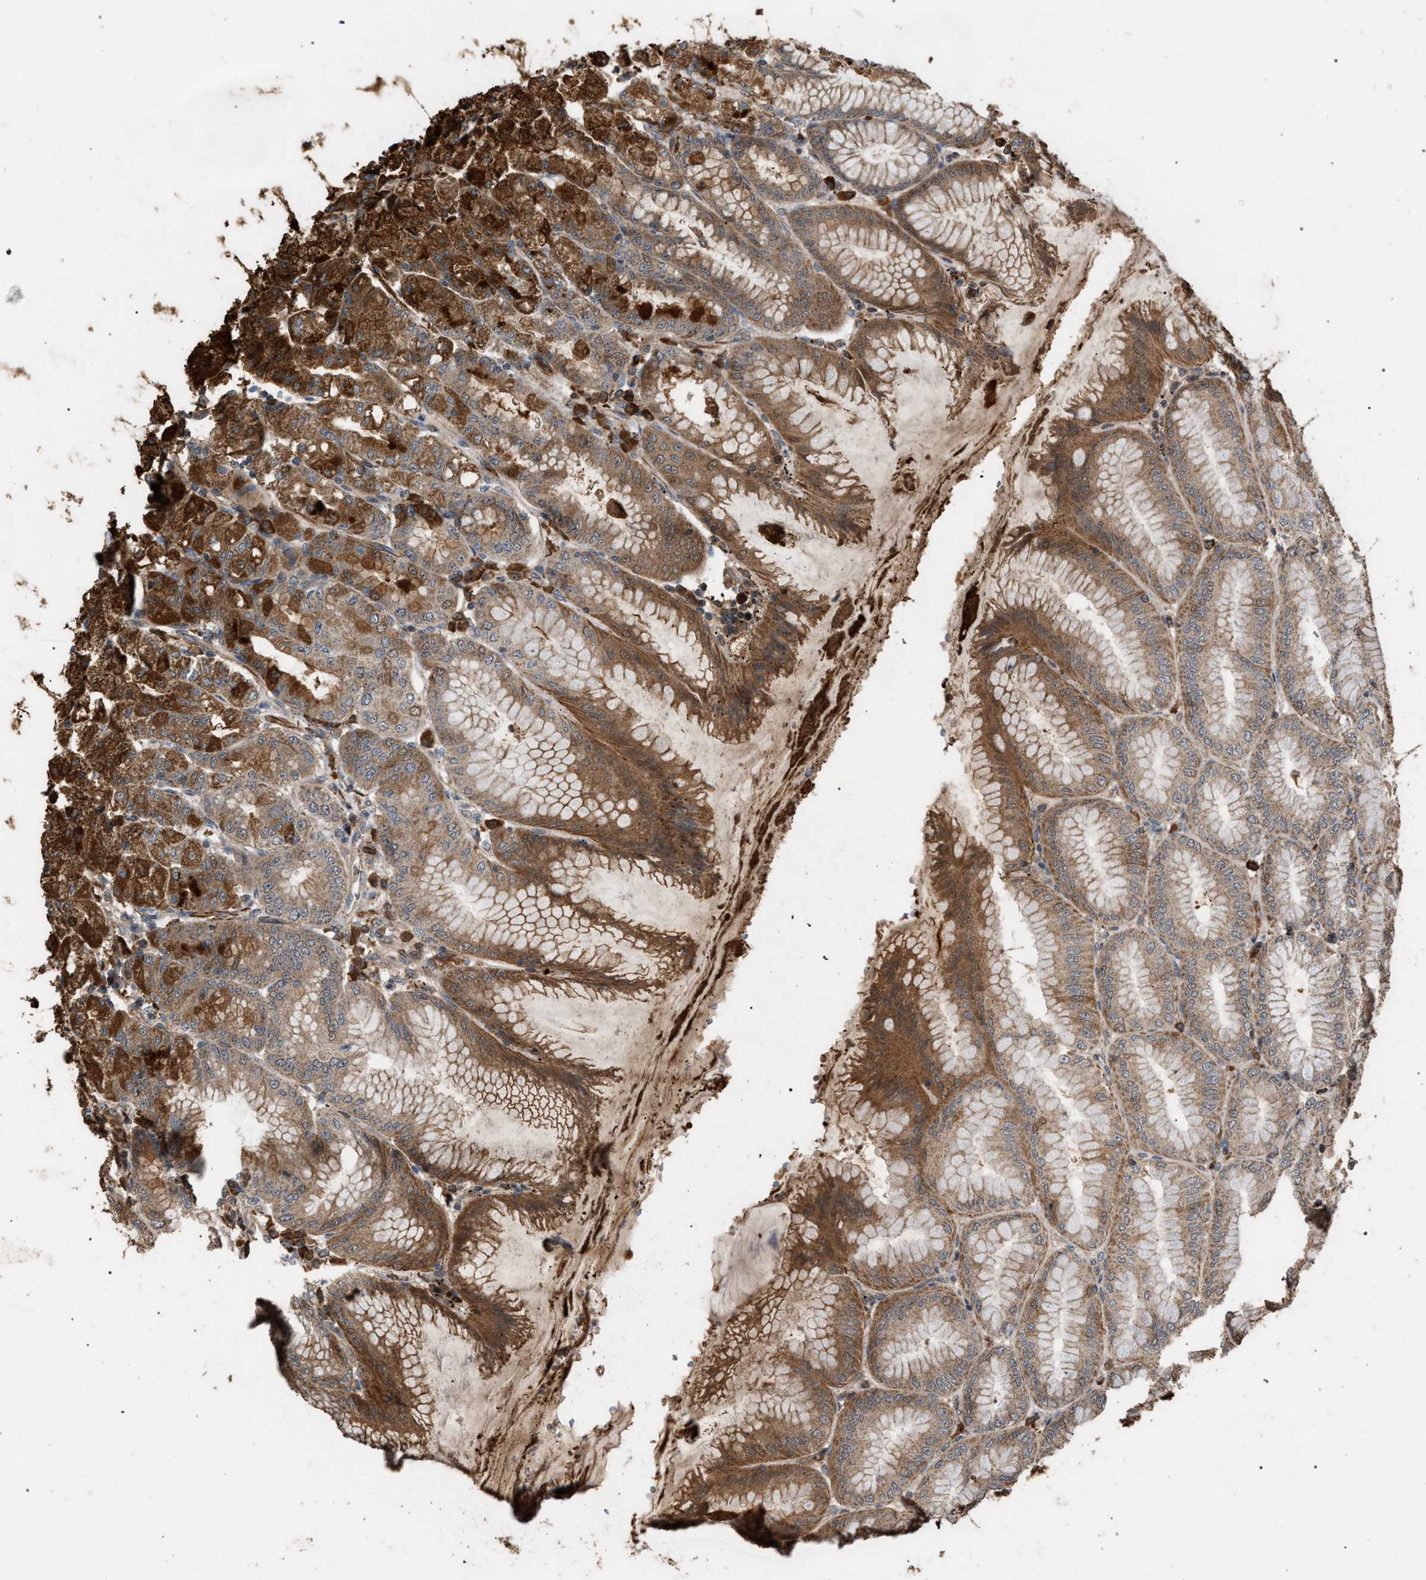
{"staining": {"intensity": "strong", "quantity": ">75%", "location": "cytoplasmic/membranous"}, "tissue": "stomach", "cell_type": "Glandular cells", "image_type": "normal", "snomed": [{"axis": "morphology", "description": "Normal tissue, NOS"}, {"axis": "topography", "description": "Stomach, lower"}], "caption": "Human stomach stained with a protein marker reveals strong staining in glandular cells.", "gene": "NAA35", "patient": {"sex": "male", "age": 71}}